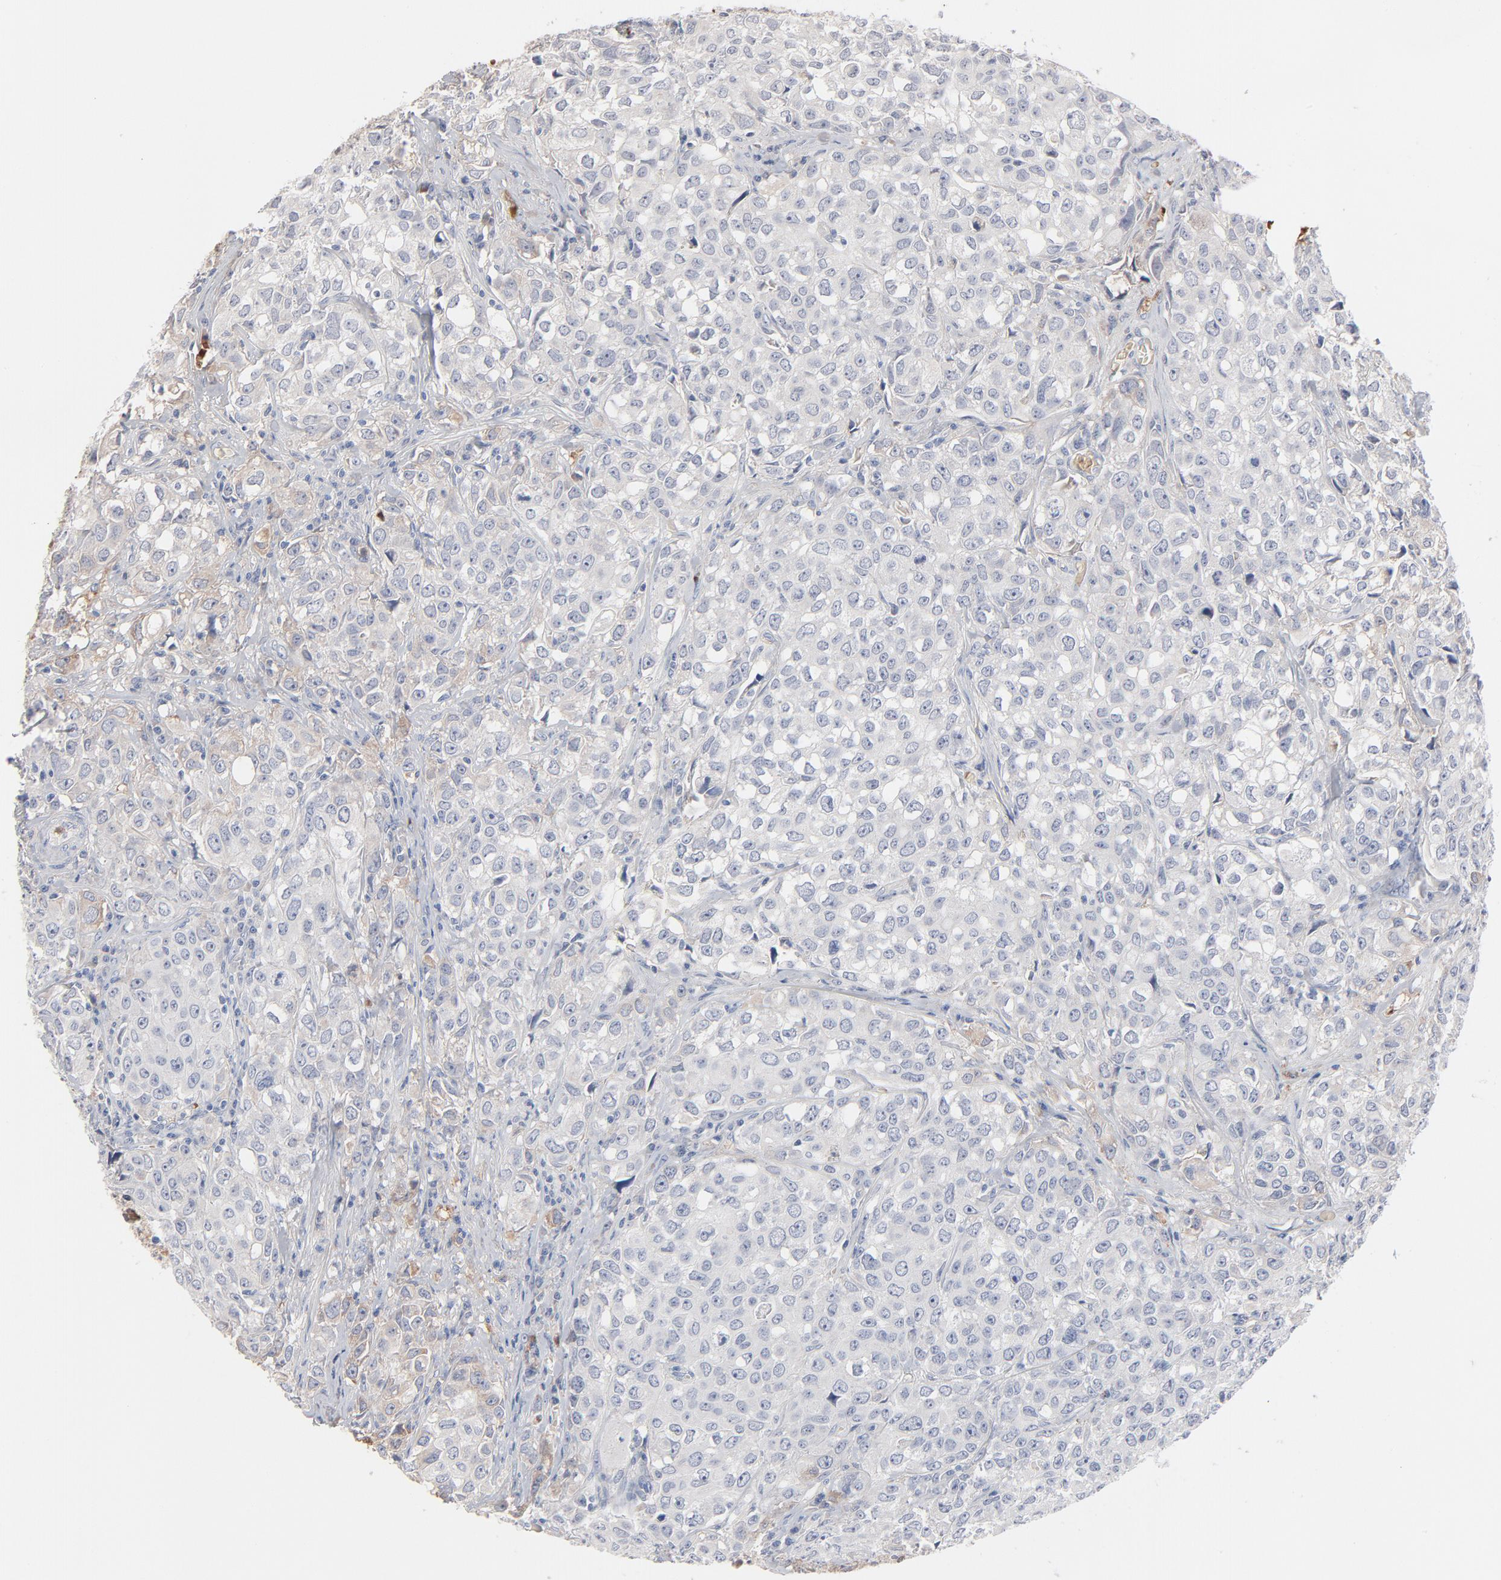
{"staining": {"intensity": "negative", "quantity": "none", "location": "none"}, "tissue": "urothelial cancer", "cell_type": "Tumor cells", "image_type": "cancer", "snomed": [{"axis": "morphology", "description": "Urothelial carcinoma, High grade"}, {"axis": "topography", "description": "Urinary bladder"}], "caption": "Tumor cells are negative for brown protein staining in urothelial cancer.", "gene": "SERPINA4", "patient": {"sex": "female", "age": 75}}